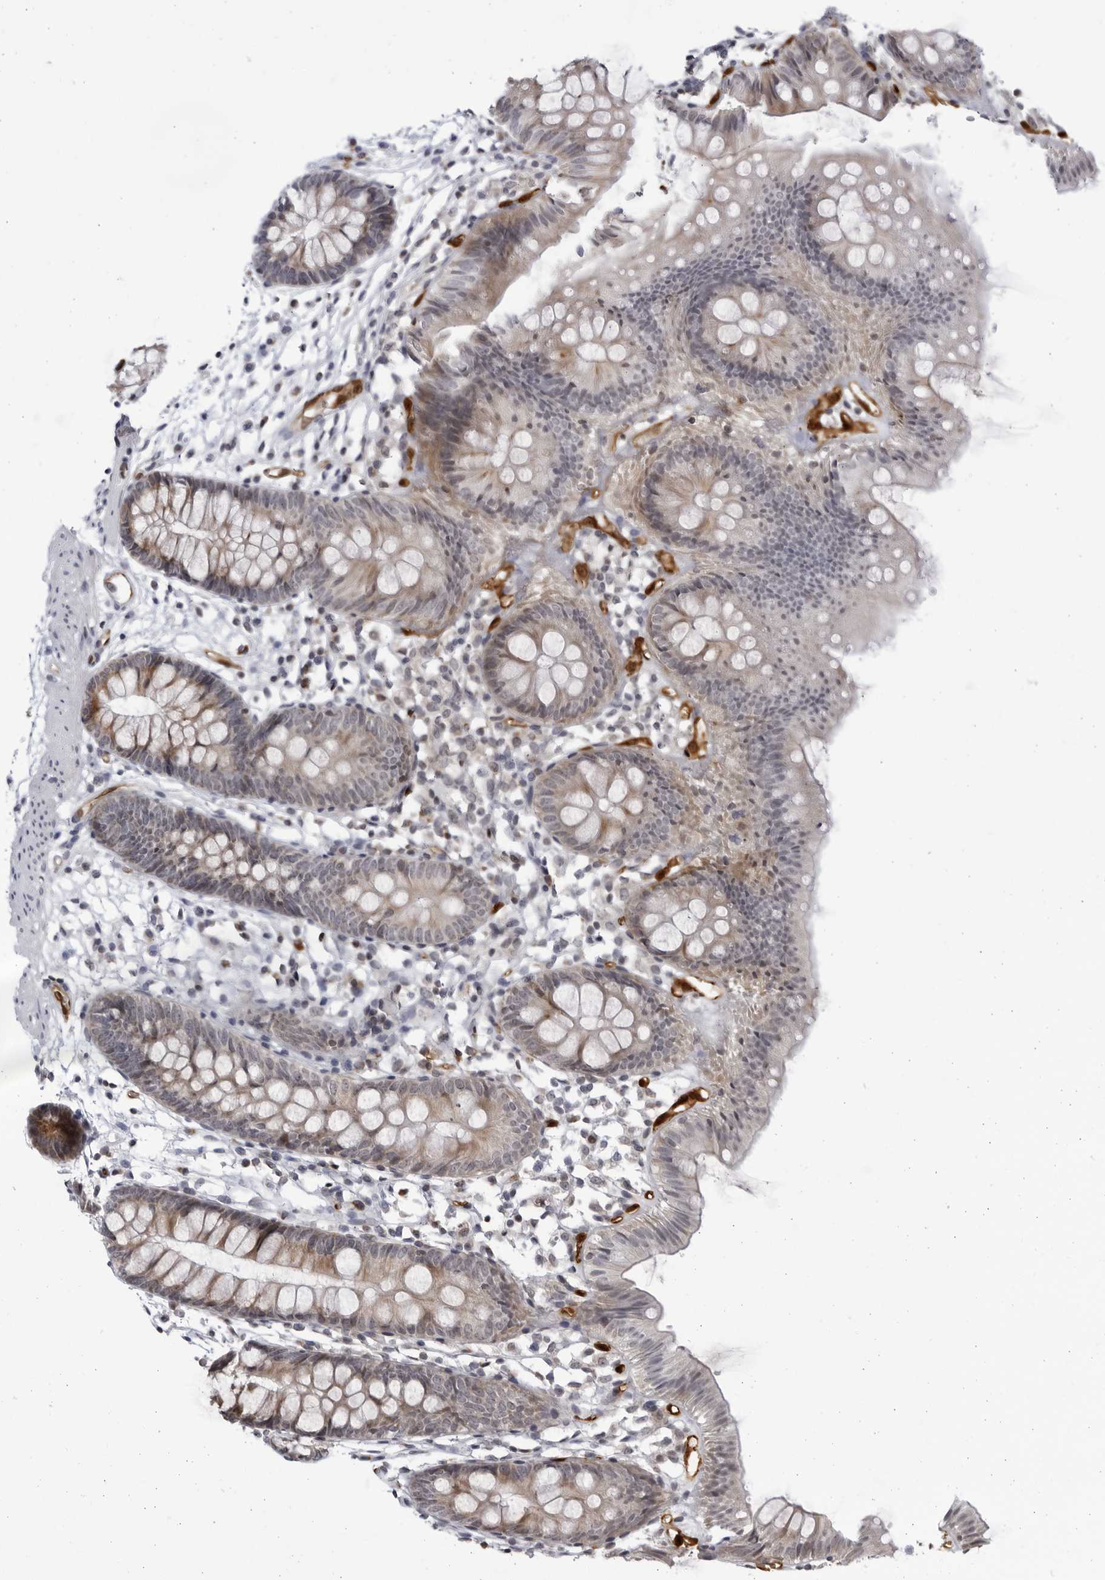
{"staining": {"intensity": "weak", "quantity": "25%-75%", "location": "cytoplasmic/membranous,nuclear"}, "tissue": "colon", "cell_type": "Endothelial cells", "image_type": "normal", "snomed": [{"axis": "morphology", "description": "Normal tissue, NOS"}, {"axis": "topography", "description": "Colon"}], "caption": "Weak cytoplasmic/membranous,nuclear staining for a protein is seen in about 25%-75% of endothelial cells of benign colon using IHC.", "gene": "SLC25A22", "patient": {"sex": "male", "age": 56}}